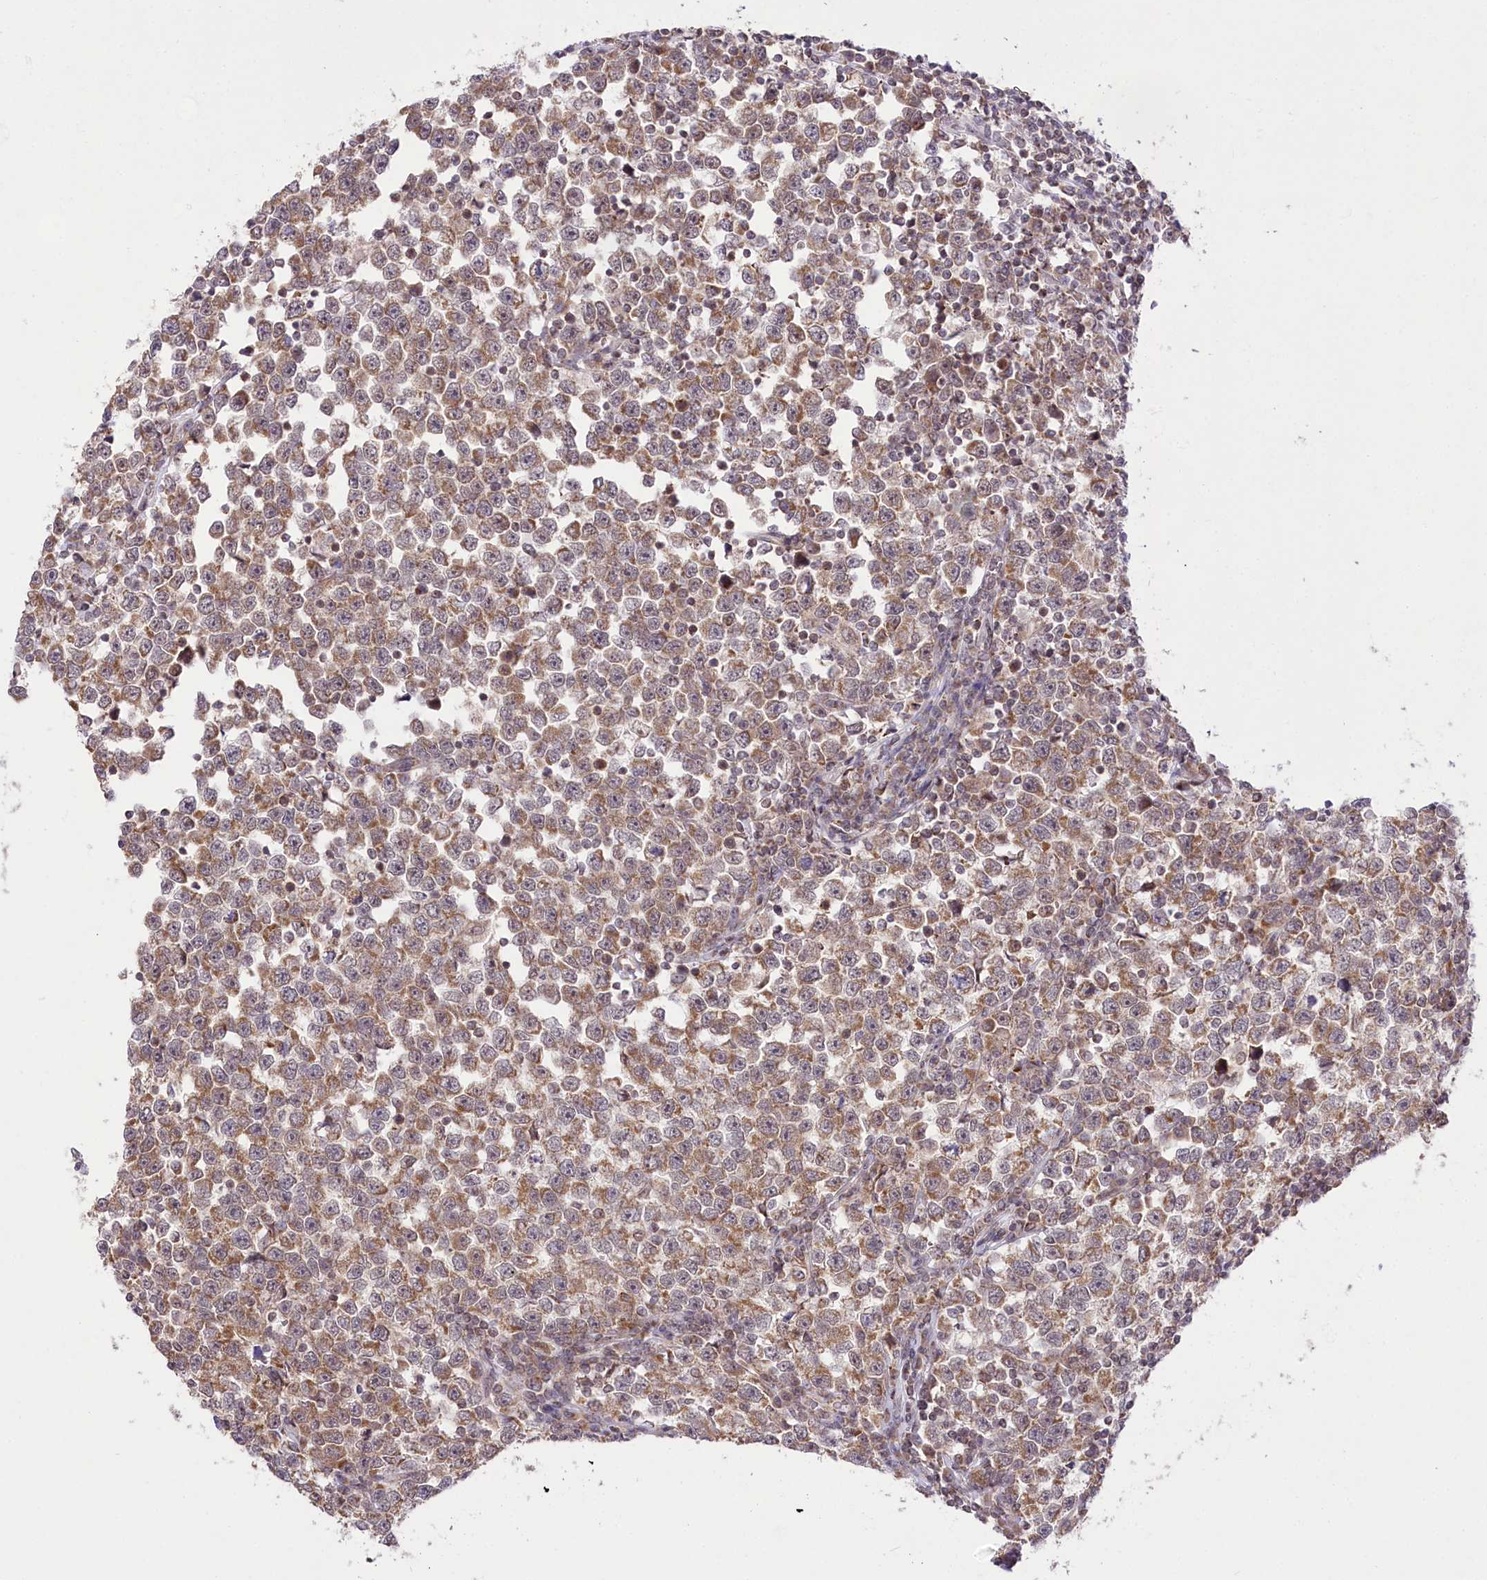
{"staining": {"intensity": "moderate", "quantity": ">75%", "location": "cytoplasmic/membranous"}, "tissue": "testis cancer", "cell_type": "Tumor cells", "image_type": "cancer", "snomed": [{"axis": "morphology", "description": "Normal tissue, NOS"}, {"axis": "morphology", "description": "Seminoma, NOS"}, {"axis": "topography", "description": "Testis"}], "caption": "A brown stain labels moderate cytoplasmic/membranous staining of a protein in human testis seminoma tumor cells.", "gene": "ZMAT2", "patient": {"sex": "male", "age": 43}}